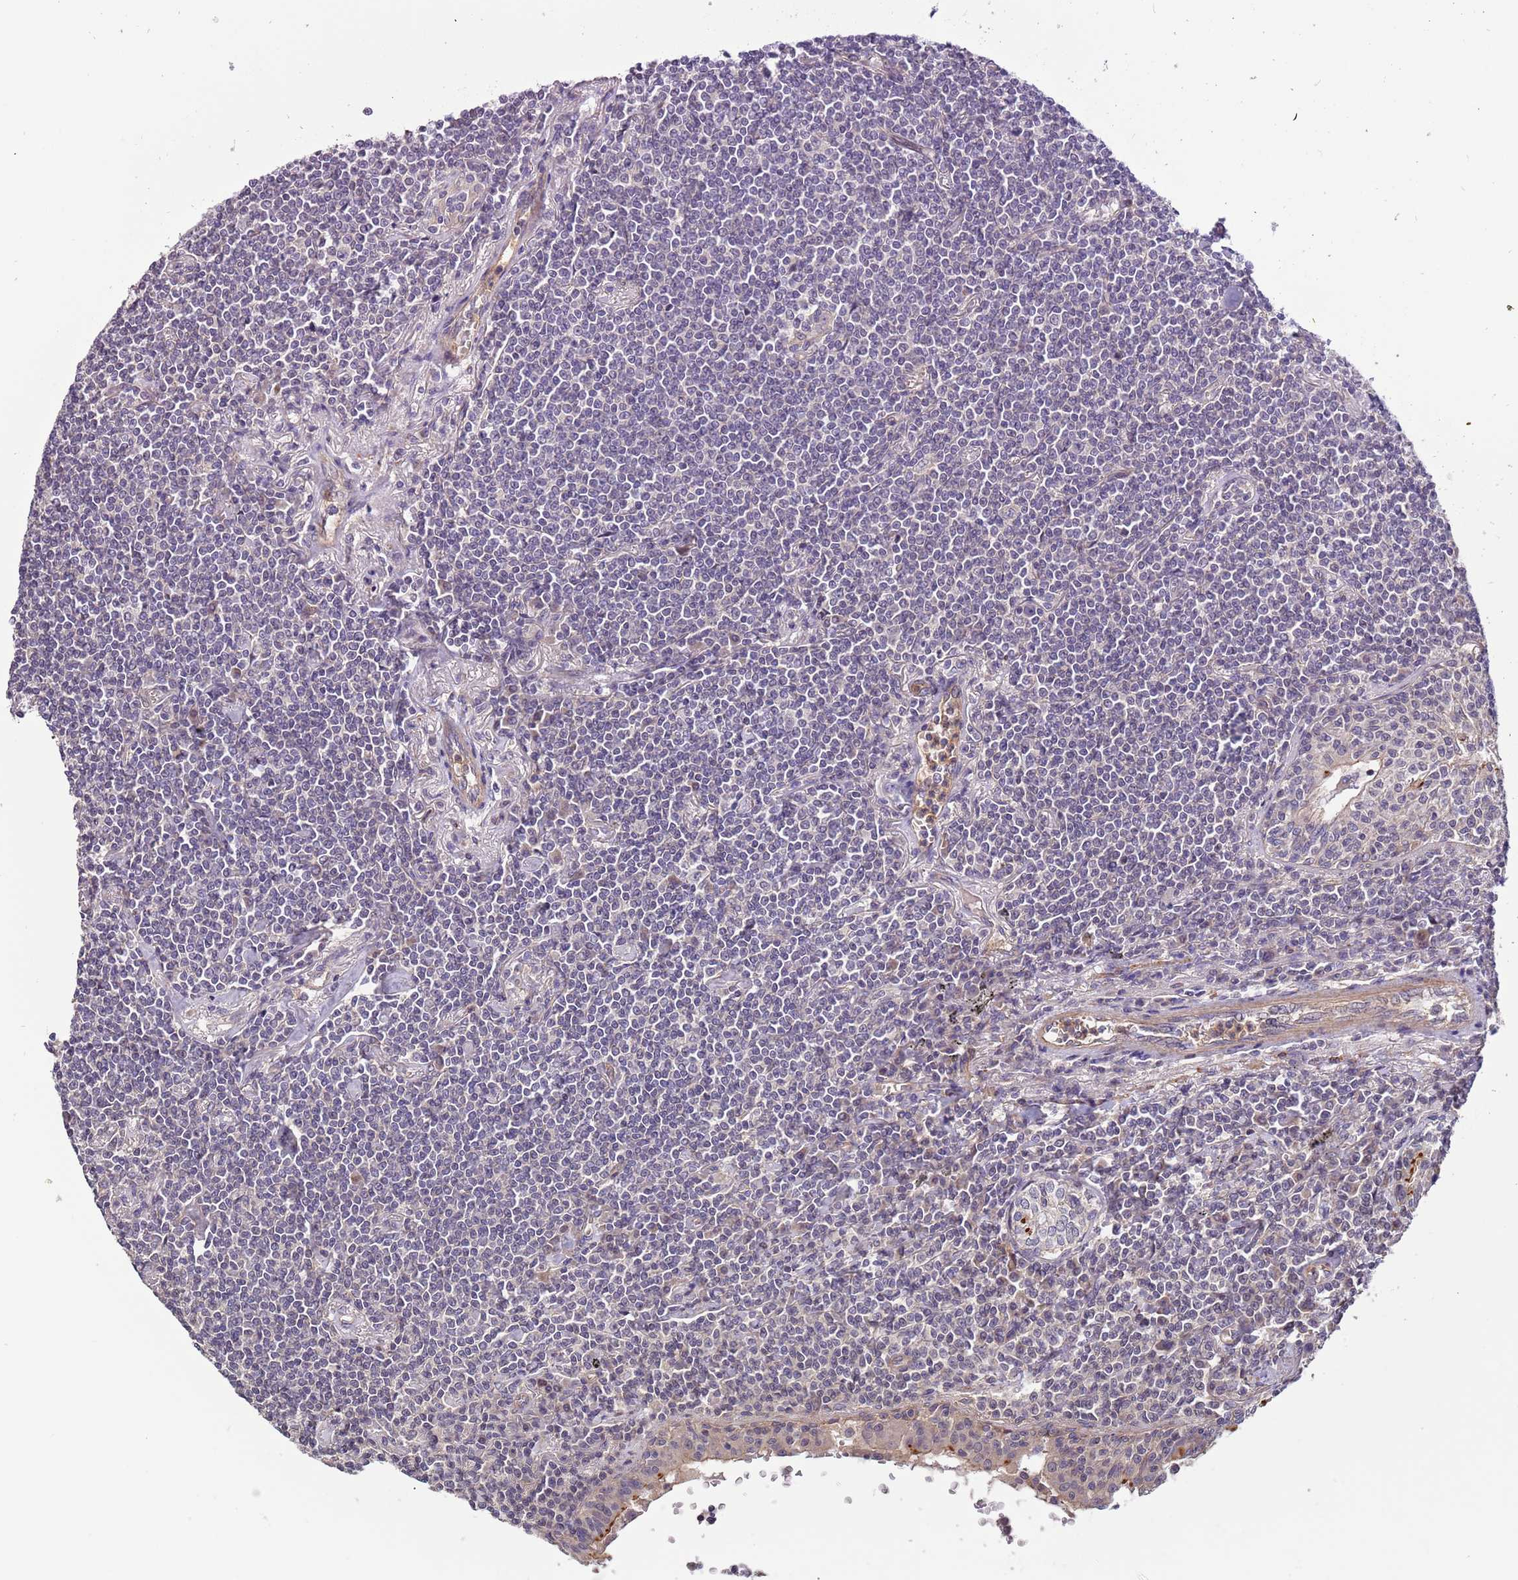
{"staining": {"intensity": "negative", "quantity": "none", "location": "none"}, "tissue": "lymphoma", "cell_type": "Tumor cells", "image_type": "cancer", "snomed": [{"axis": "morphology", "description": "Malignant lymphoma, non-Hodgkin's type, Low grade"}, {"axis": "topography", "description": "Lung"}], "caption": "A high-resolution photomicrograph shows immunohistochemistry (IHC) staining of lymphoma, which shows no significant staining in tumor cells.", "gene": "LAMB4", "patient": {"sex": "female", "age": 71}}